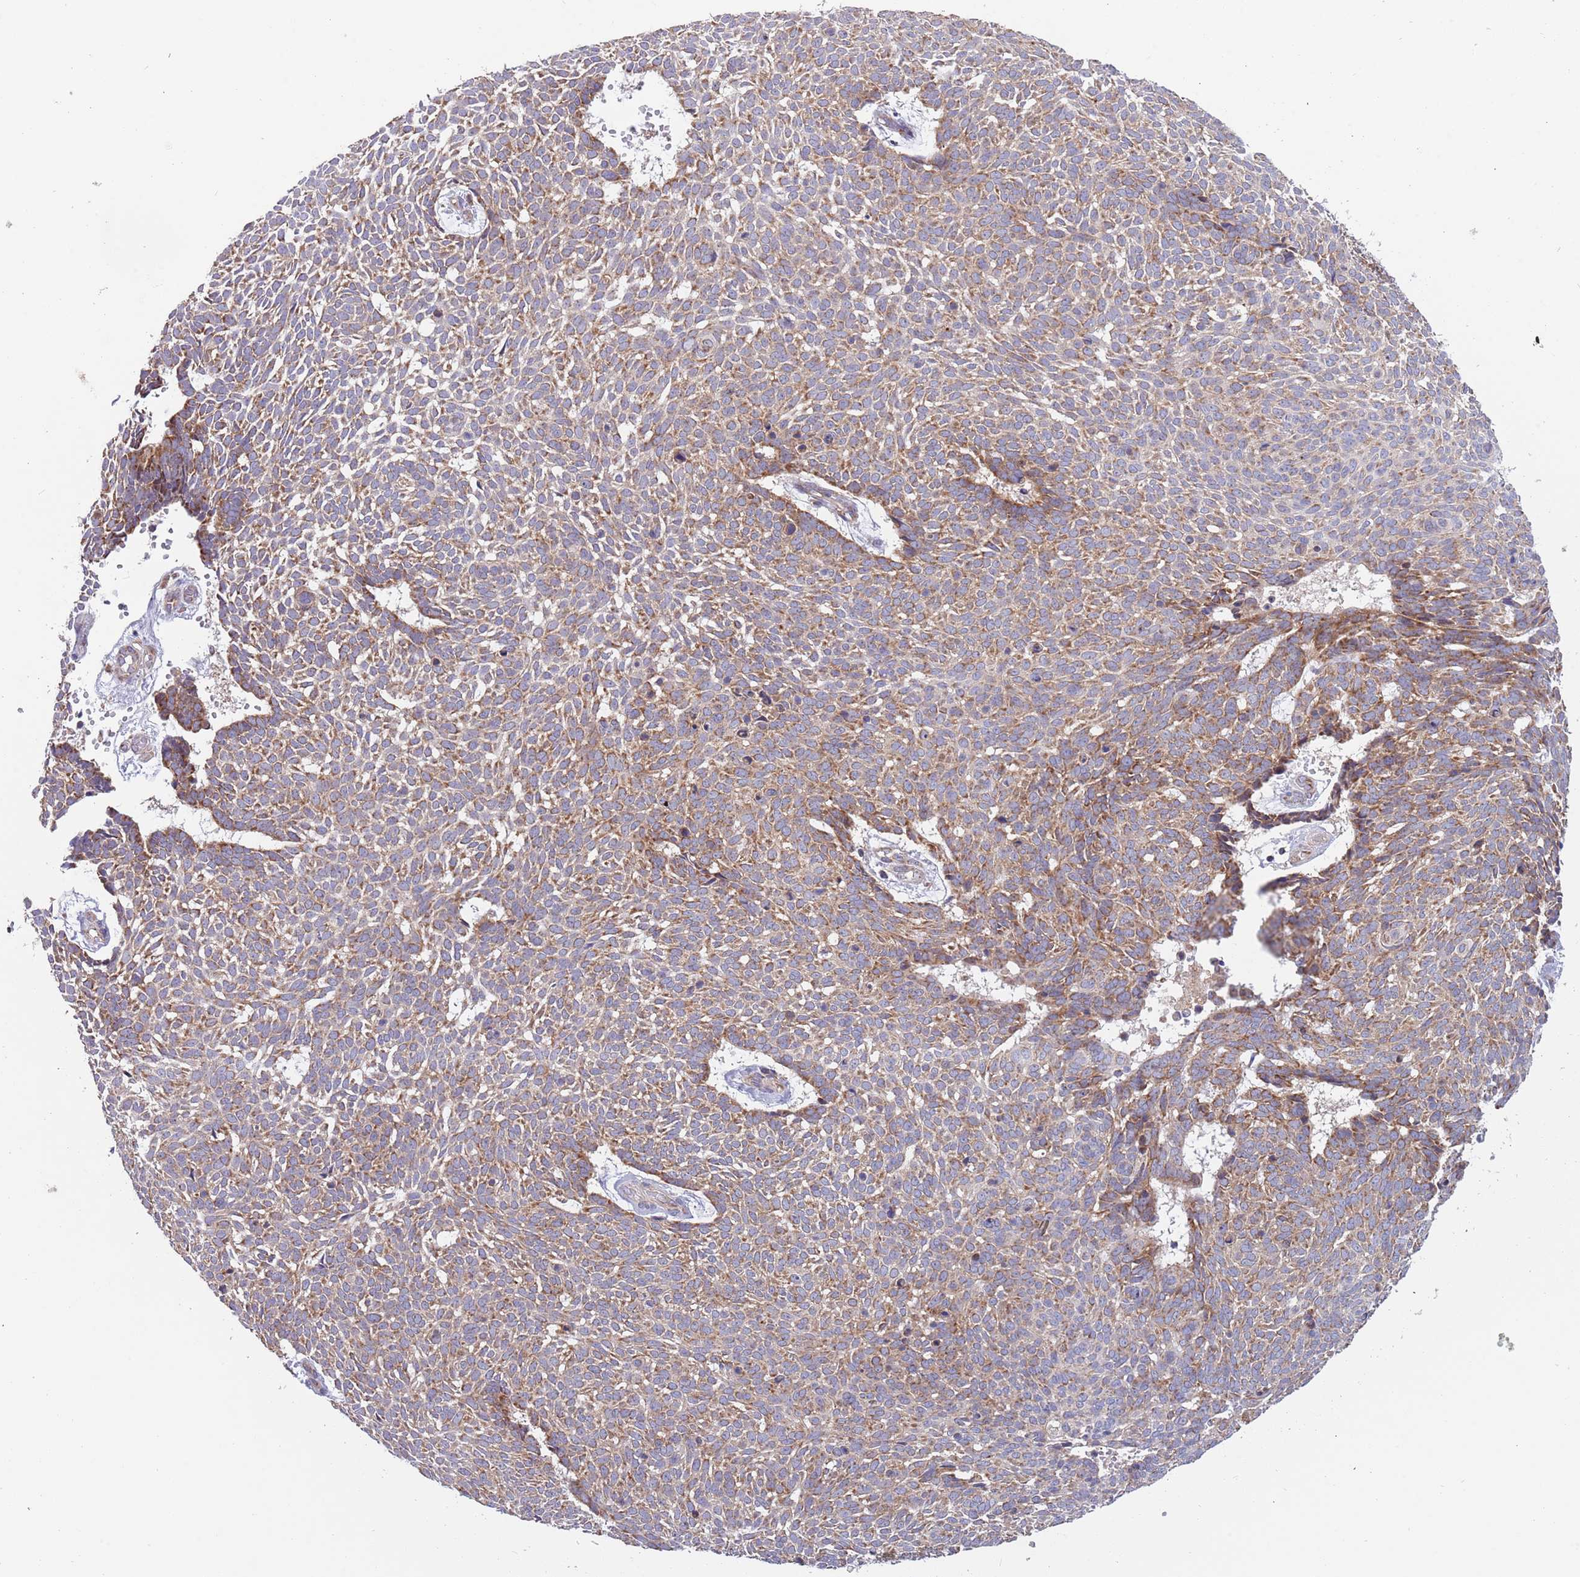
{"staining": {"intensity": "moderate", "quantity": ">75%", "location": "cytoplasmic/membranous"}, "tissue": "skin cancer", "cell_type": "Tumor cells", "image_type": "cancer", "snomed": [{"axis": "morphology", "description": "Basal cell carcinoma"}, {"axis": "topography", "description": "Skin"}], "caption": "Immunohistochemical staining of basal cell carcinoma (skin) displays moderate cytoplasmic/membranous protein positivity in approximately >75% of tumor cells.", "gene": "IRS4", "patient": {"sex": "male", "age": 61}}